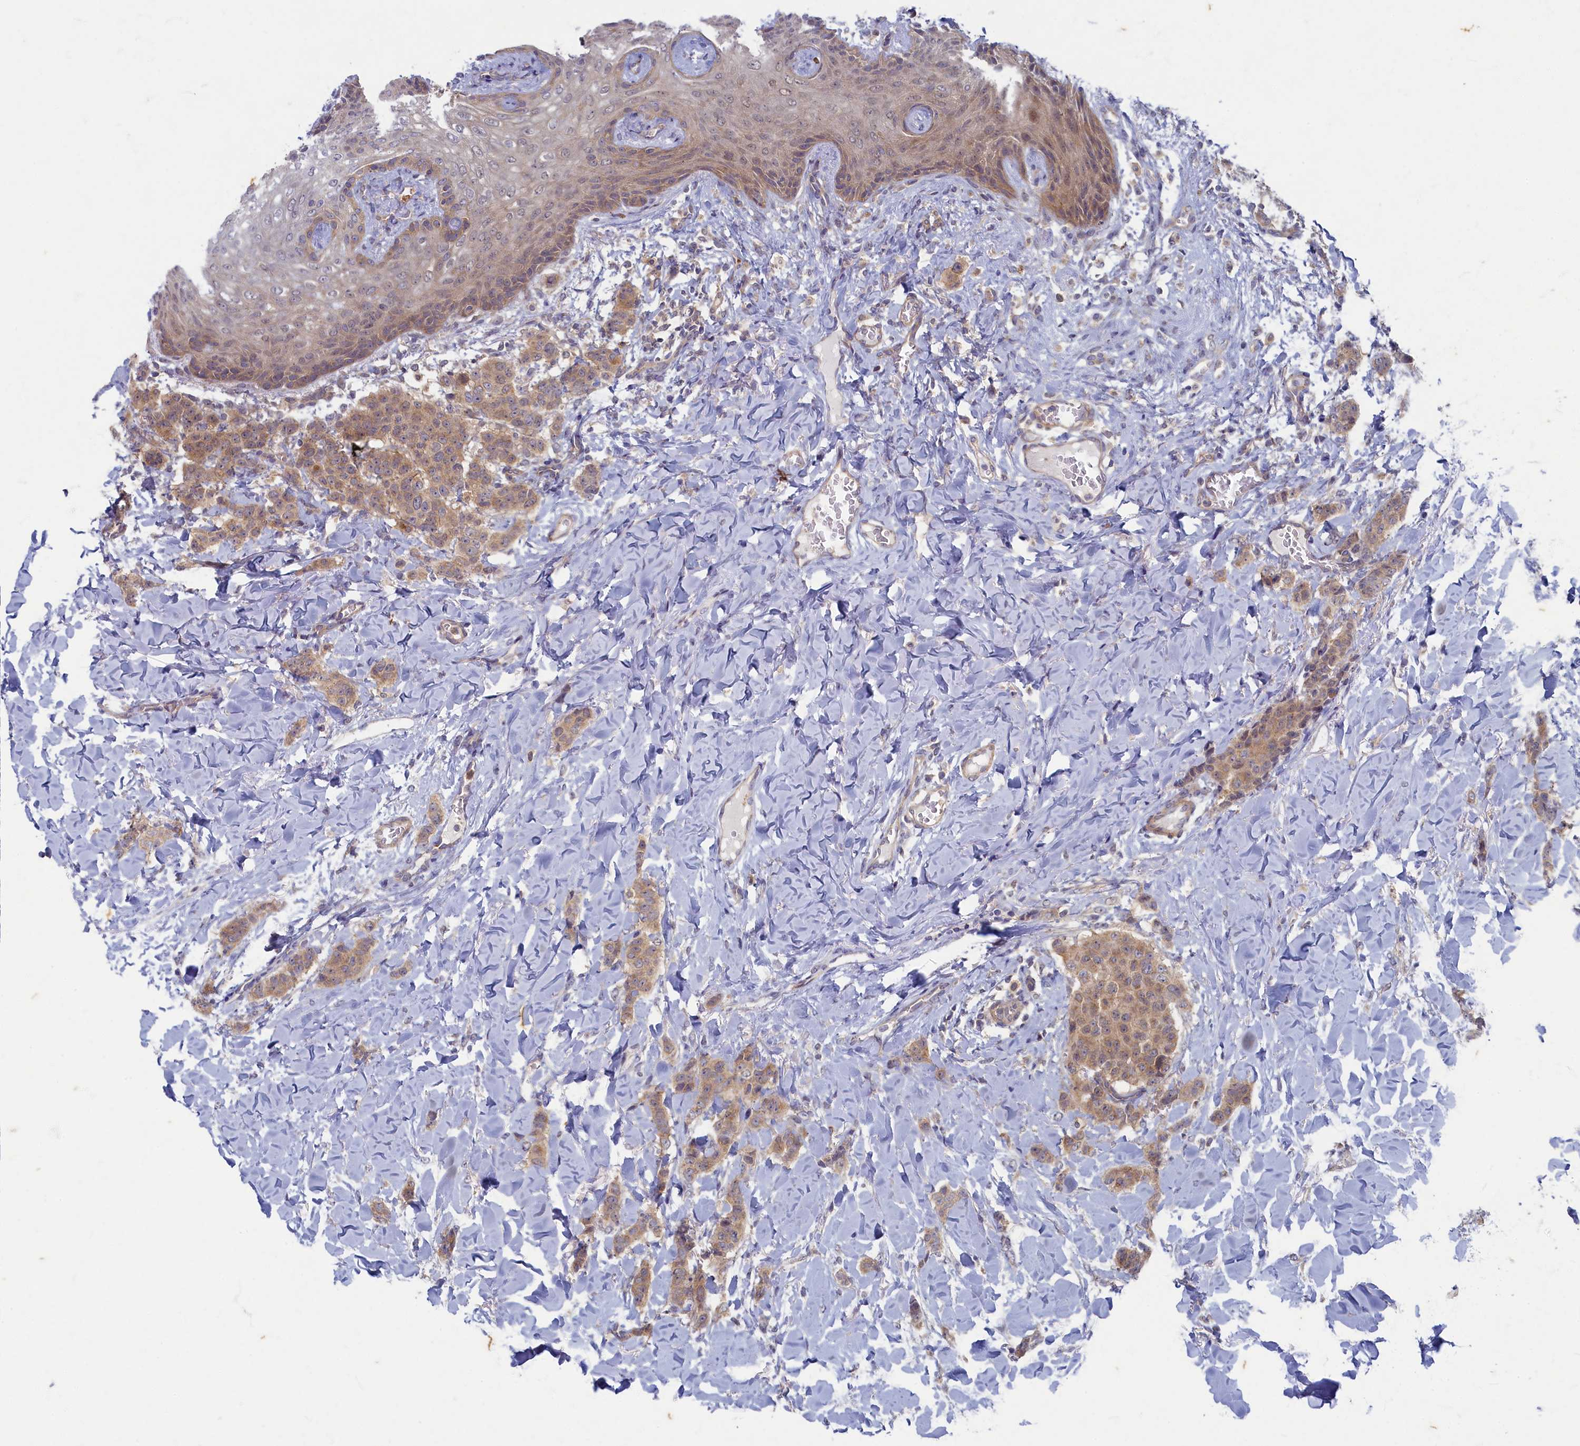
{"staining": {"intensity": "weak", "quantity": "25%-75%", "location": "cytoplasmic/membranous"}, "tissue": "breast cancer", "cell_type": "Tumor cells", "image_type": "cancer", "snomed": [{"axis": "morphology", "description": "Duct carcinoma"}, {"axis": "topography", "description": "Breast"}], "caption": "DAB (3,3'-diaminobenzidine) immunohistochemical staining of invasive ductal carcinoma (breast) demonstrates weak cytoplasmic/membranous protein staining in approximately 25%-75% of tumor cells.", "gene": "WDR59", "patient": {"sex": "female", "age": 40}}